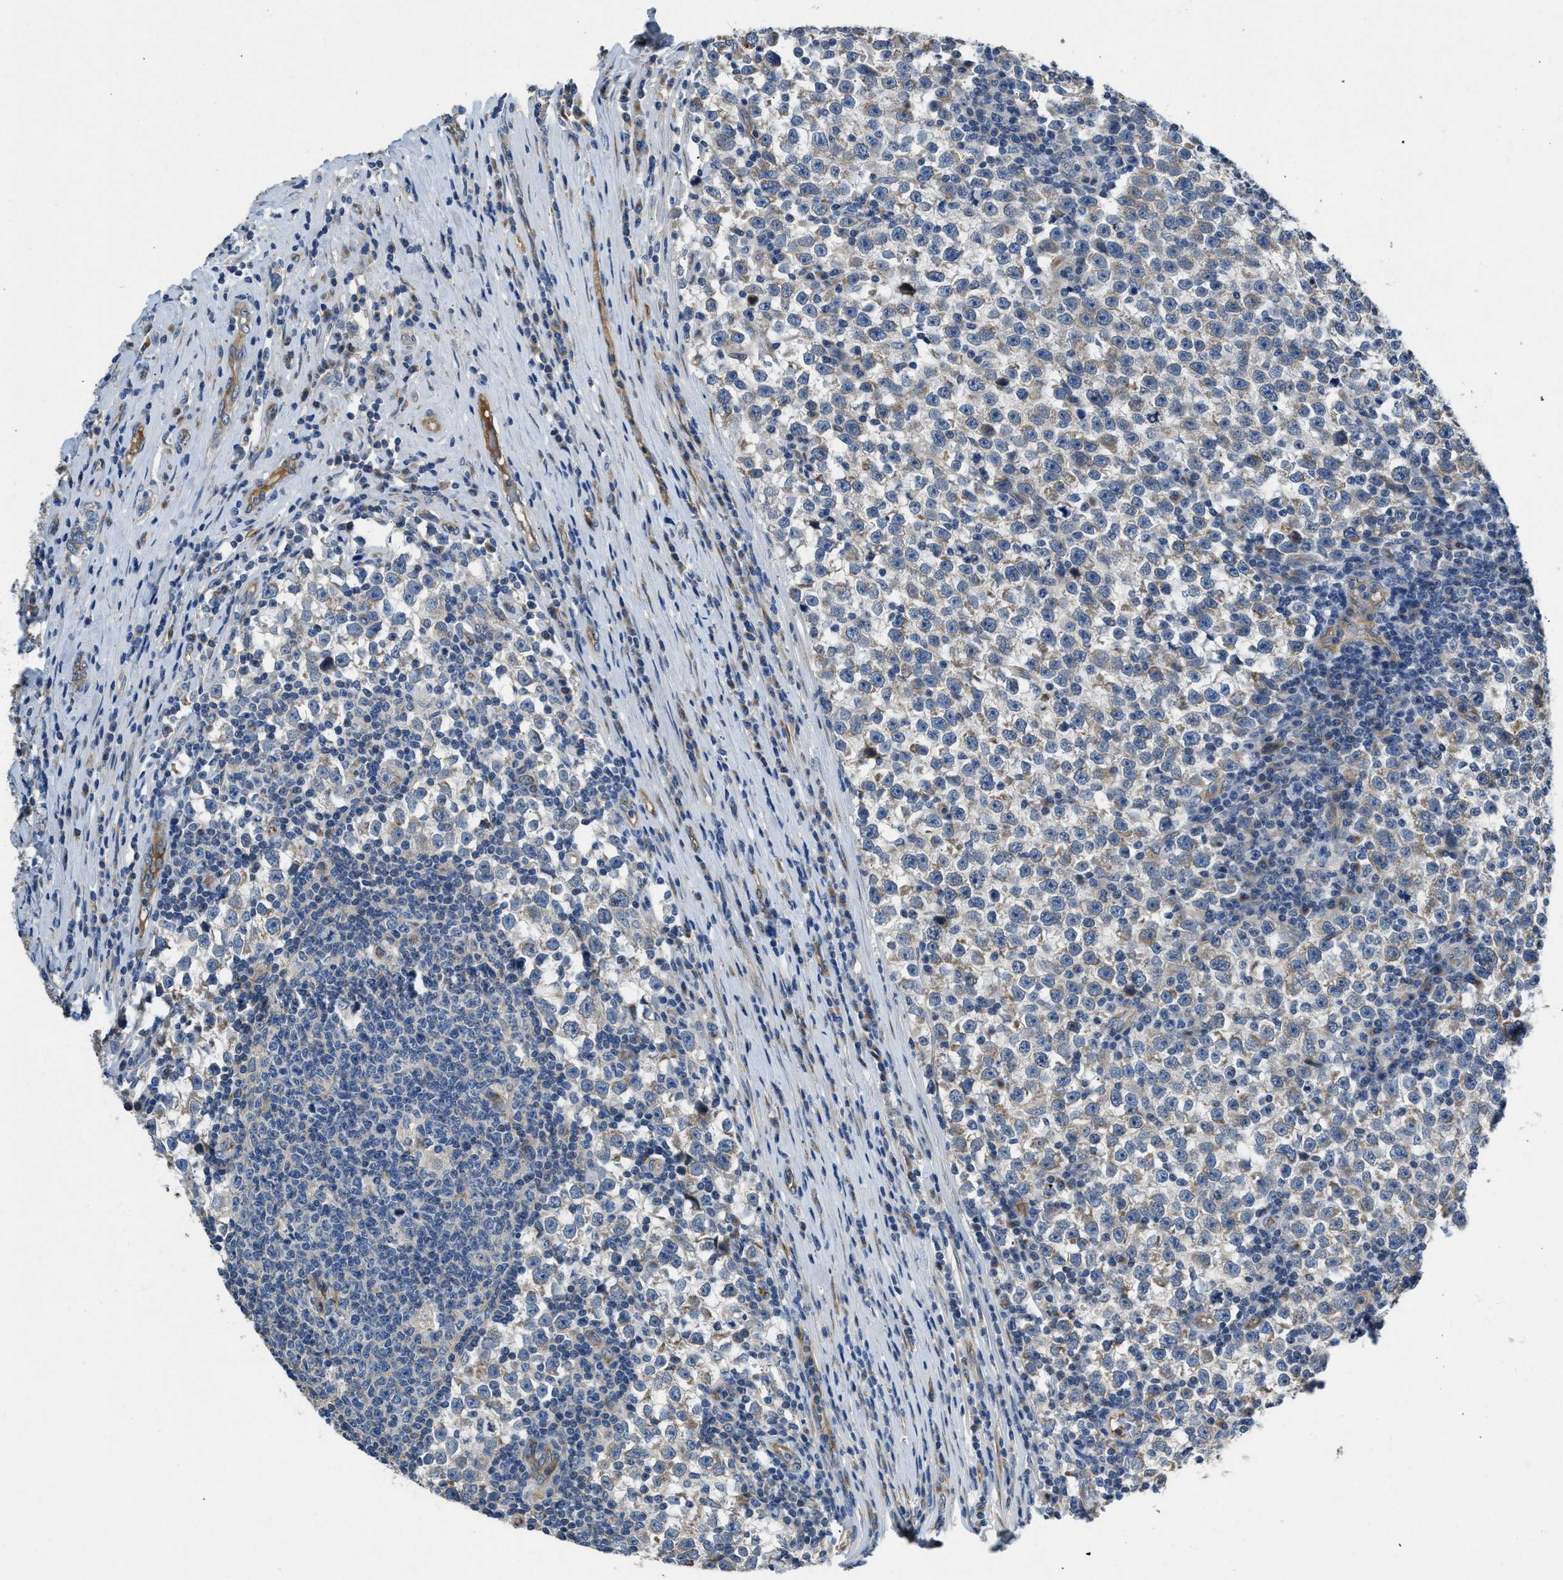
{"staining": {"intensity": "weak", "quantity": "25%-75%", "location": "cytoplasmic/membranous"}, "tissue": "testis cancer", "cell_type": "Tumor cells", "image_type": "cancer", "snomed": [{"axis": "morphology", "description": "Normal tissue, NOS"}, {"axis": "morphology", "description": "Seminoma, NOS"}, {"axis": "topography", "description": "Testis"}], "caption": "Protein expression analysis of human testis cancer reveals weak cytoplasmic/membranous staining in approximately 25%-75% of tumor cells.", "gene": "GGCX", "patient": {"sex": "male", "age": 43}}